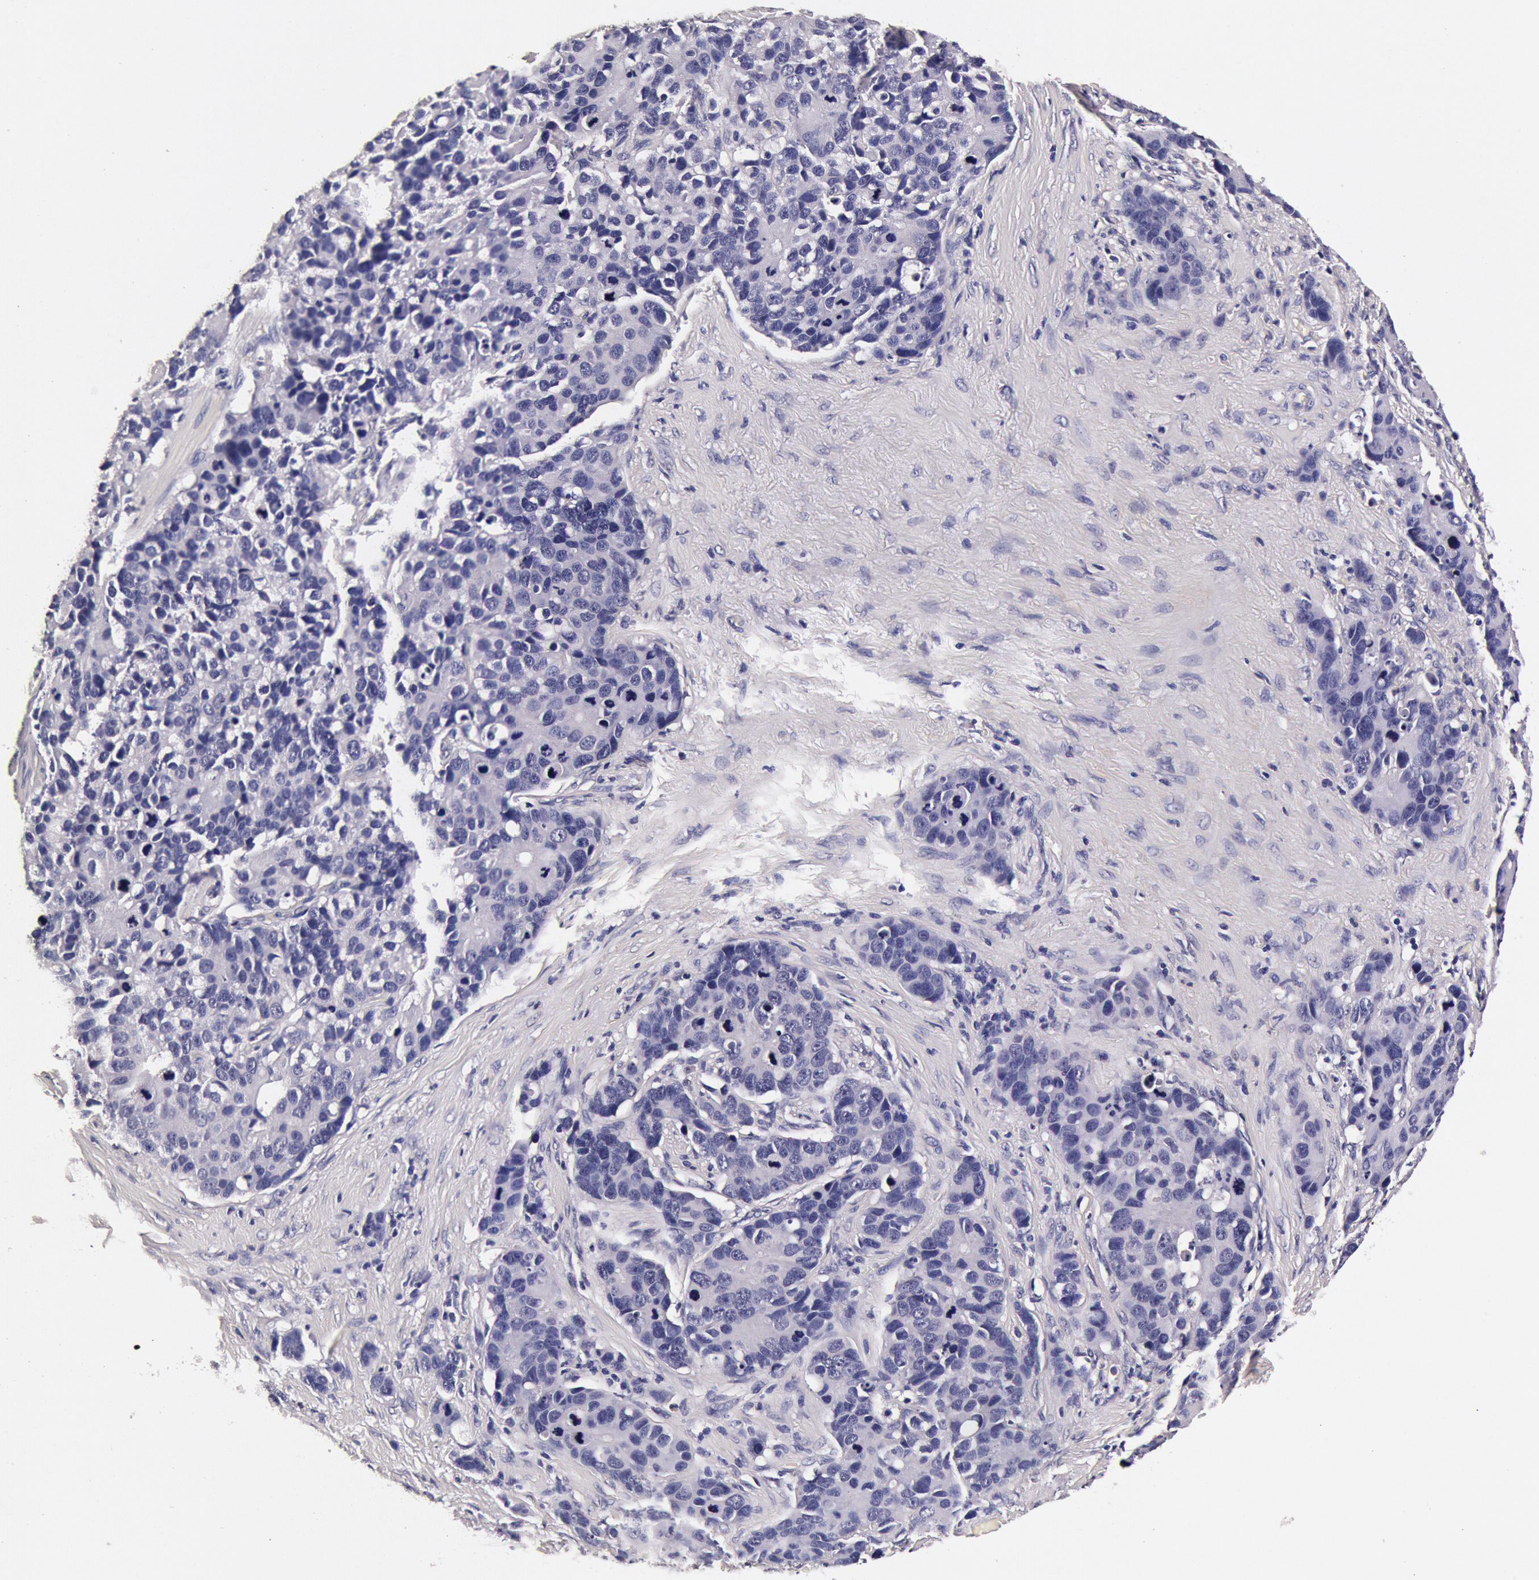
{"staining": {"intensity": "negative", "quantity": "none", "location": "none"}, "tissue": "stomach cancer", "cell_type": "Tumor cells", "image_type": "cancer", "snomed": [{"axis": "morphology", "description": "Adenocarcinoma, NOS"}, {"axis": "topography", "description": "Stomach, upper"}], "caption": "The photomicrograph shows no significant expression in tumor cells of stomach cancer (adenocarcinoma). The staining is performed using DAB brown chromogen with nuclei counter-stained in using hematoxylin.", "gene": "CCDC22", "patient": {"sex": "male", "age": 71}}